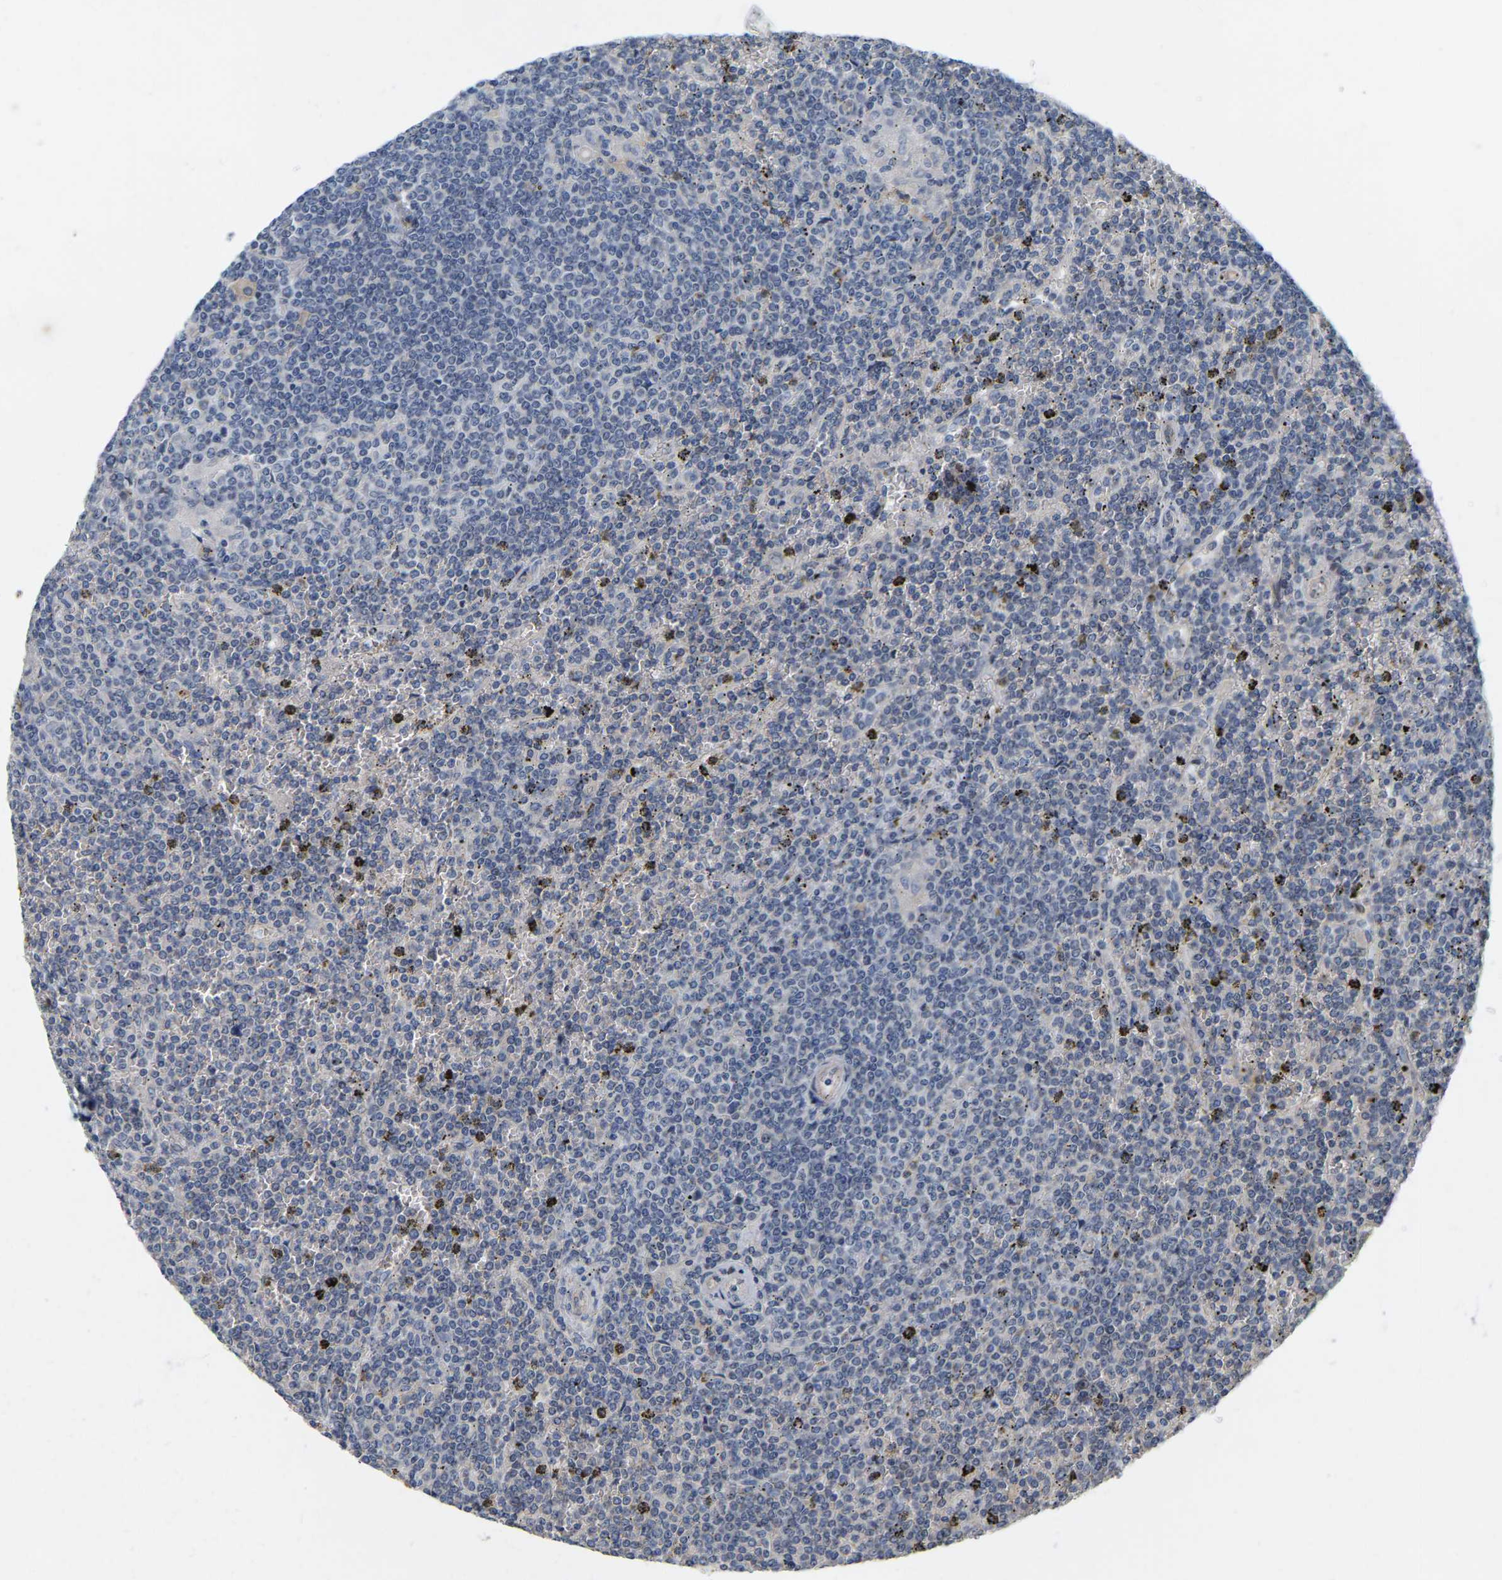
{"staining": {"intensity": "negative", "quantity": "none", "location": "none"}, "tissue": "lymphoma", "cell_type": "Tumor cells", "image_type": "cancer", "snomed": [{"axis": "morphology", "description": "Malignant lymphoma, non-Hodgkin's type, Low grade"}, {"axis": "topography", "description": "Spleen"}], "caption": "A high-resolution micrograph shows immunohistochemistry (IHC) staining of lymphoma, which displays no significant positivity in tumor cells. The staining is performed using DAB (3,3'-diaminobenzidine) brown chromogen with nuclei counter-stained in using hematoxylin.", "gene": "SSH1", "patient": {"sex": "female", "age": 19}}